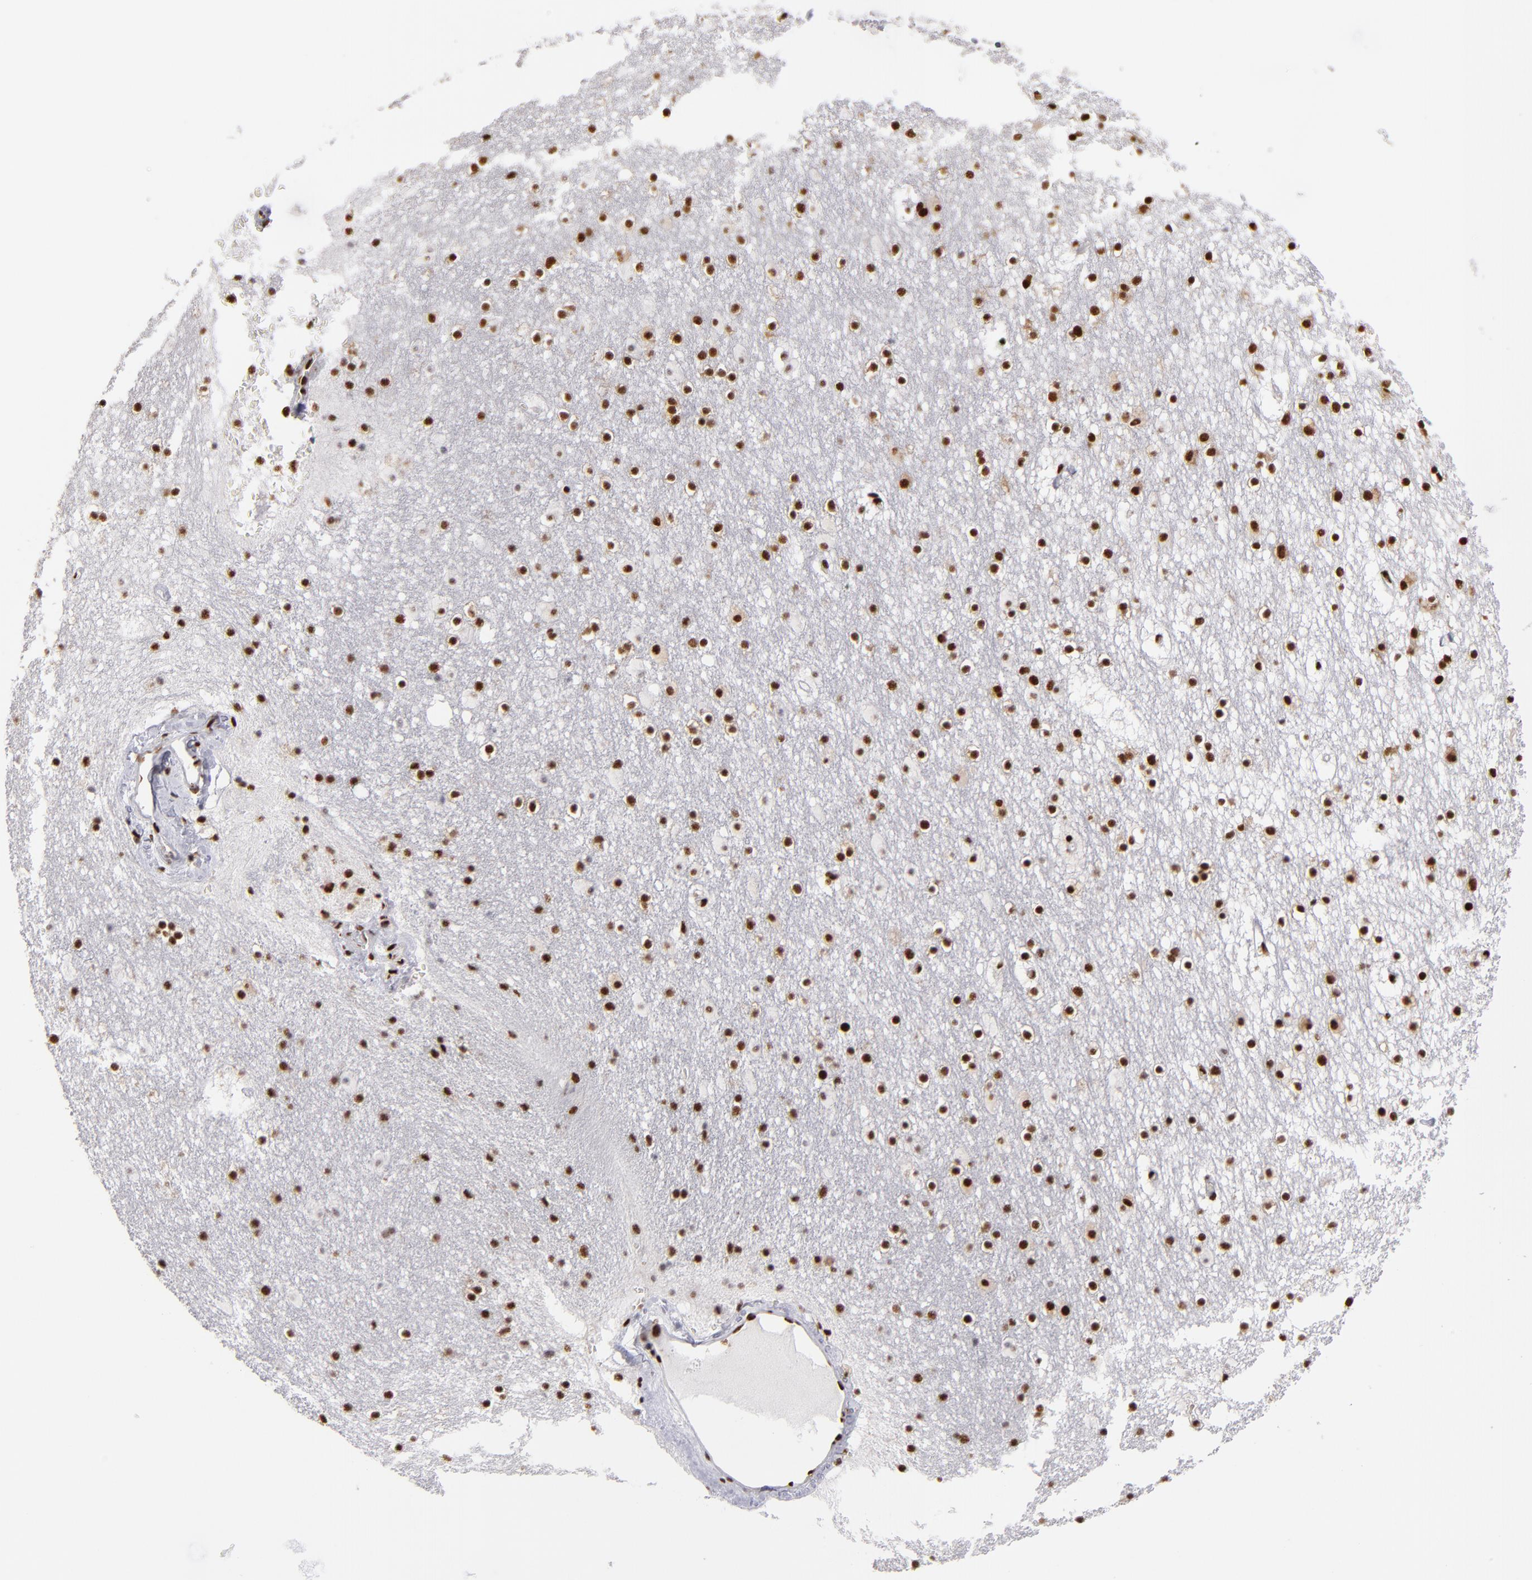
{"staining": {"intensity": "strong", "quantity": ">75%", "location": "nuclear"}, "tissue": "caudate", "cell_type": "Glial cells", "image_type": "normal", "snomed": [{"axis": "morphology", "description": "Normal tissue, NOS"}, {"axis": "topography", "description": "Lateral ventricle wall"}], "caption": "Human caudate stained for a protein (brown) exhibits strong nuclear positive expression in about >75% of glial cells.", "gene": "MRE11", "patient": {"sex": "male", "age": 45}}